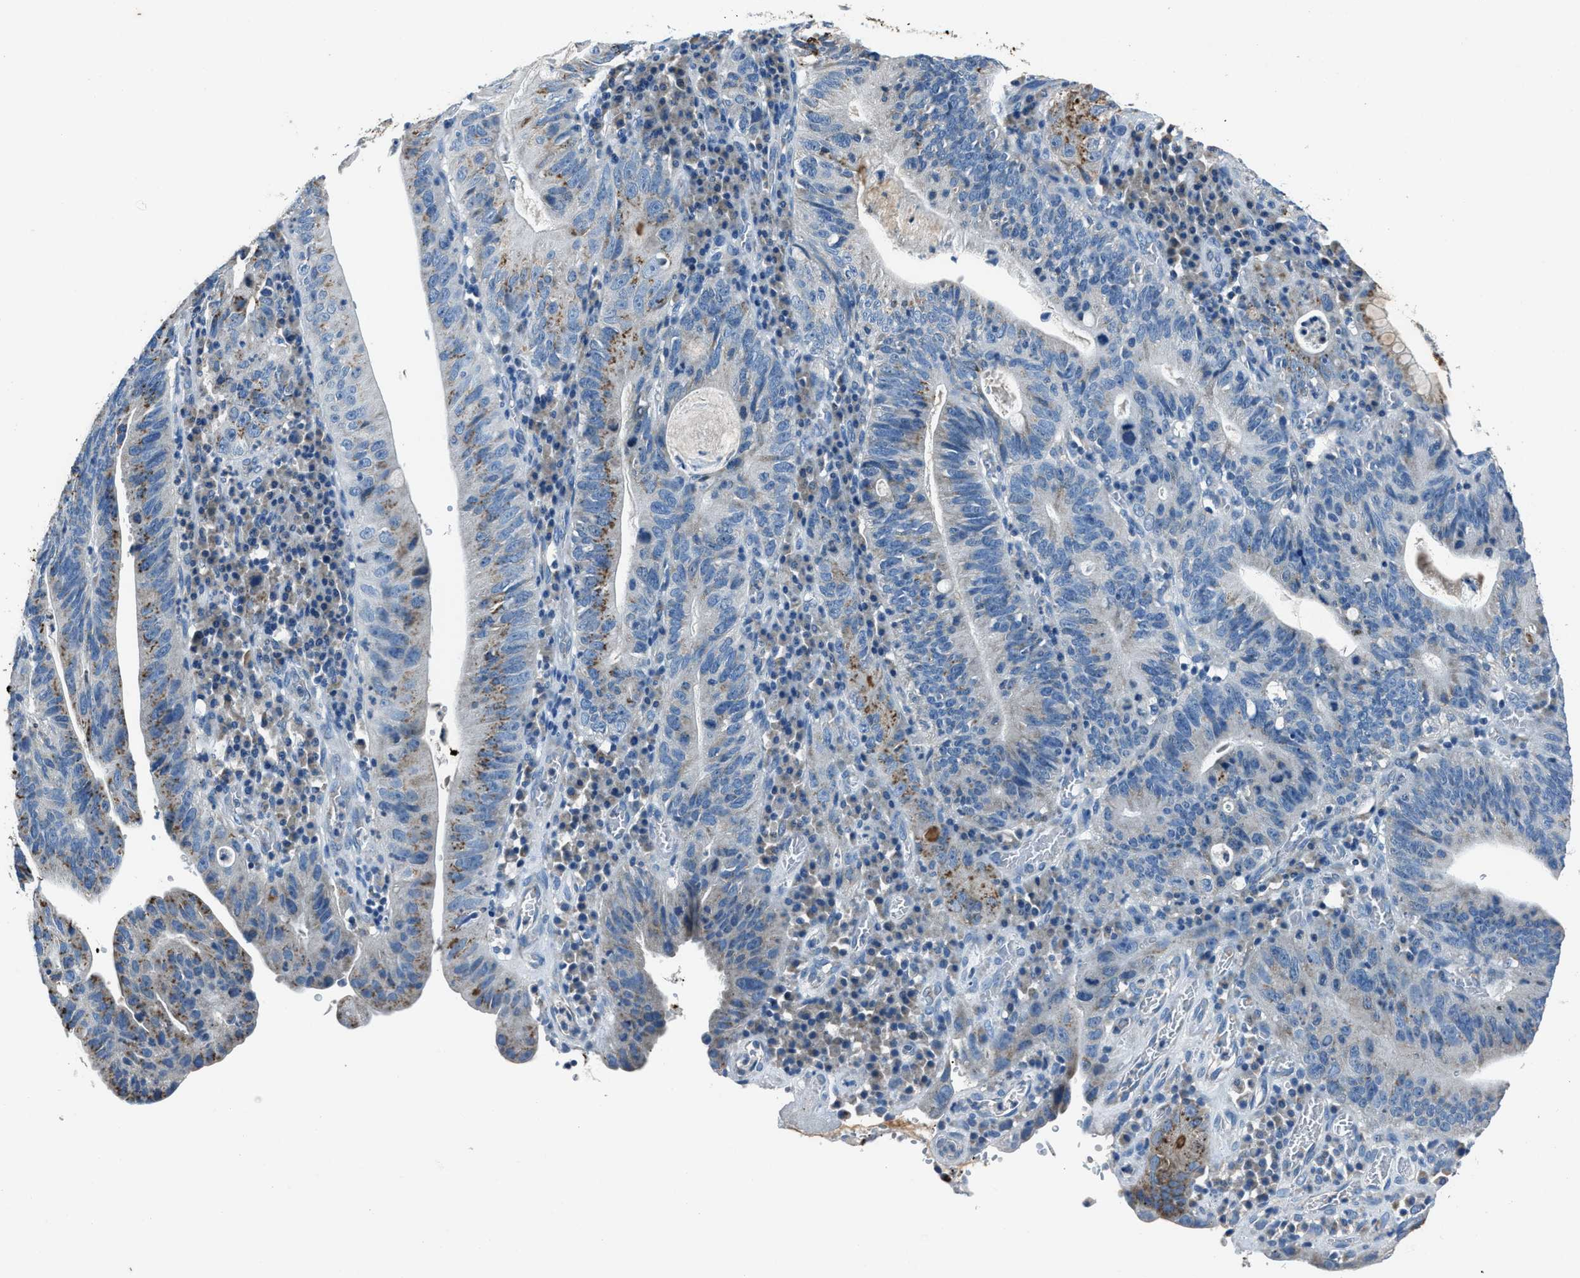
{"staining": {"intensity": "moderate", "quantity": "25%-75%", "location": "cytoplasmic/membranous"}, "tissue": "stomach cancer", "cell_type": "Tumor cells", "image_type": "cancer", "snomed": [{"axis": "morphology", "description": "Adenocarcinoma, NOS"}, {"axis": "topography", "description": "Stomach"}], "caption": "Immunohistochemistry (DAB) staining of stomach adenocarcinoma reveals moderate cytoplasmic/membranous protein staining in approximately 25%-75% of tumor cells.", "gene": "ADAM2", "patient": {"sex": "male", "age": 59}}